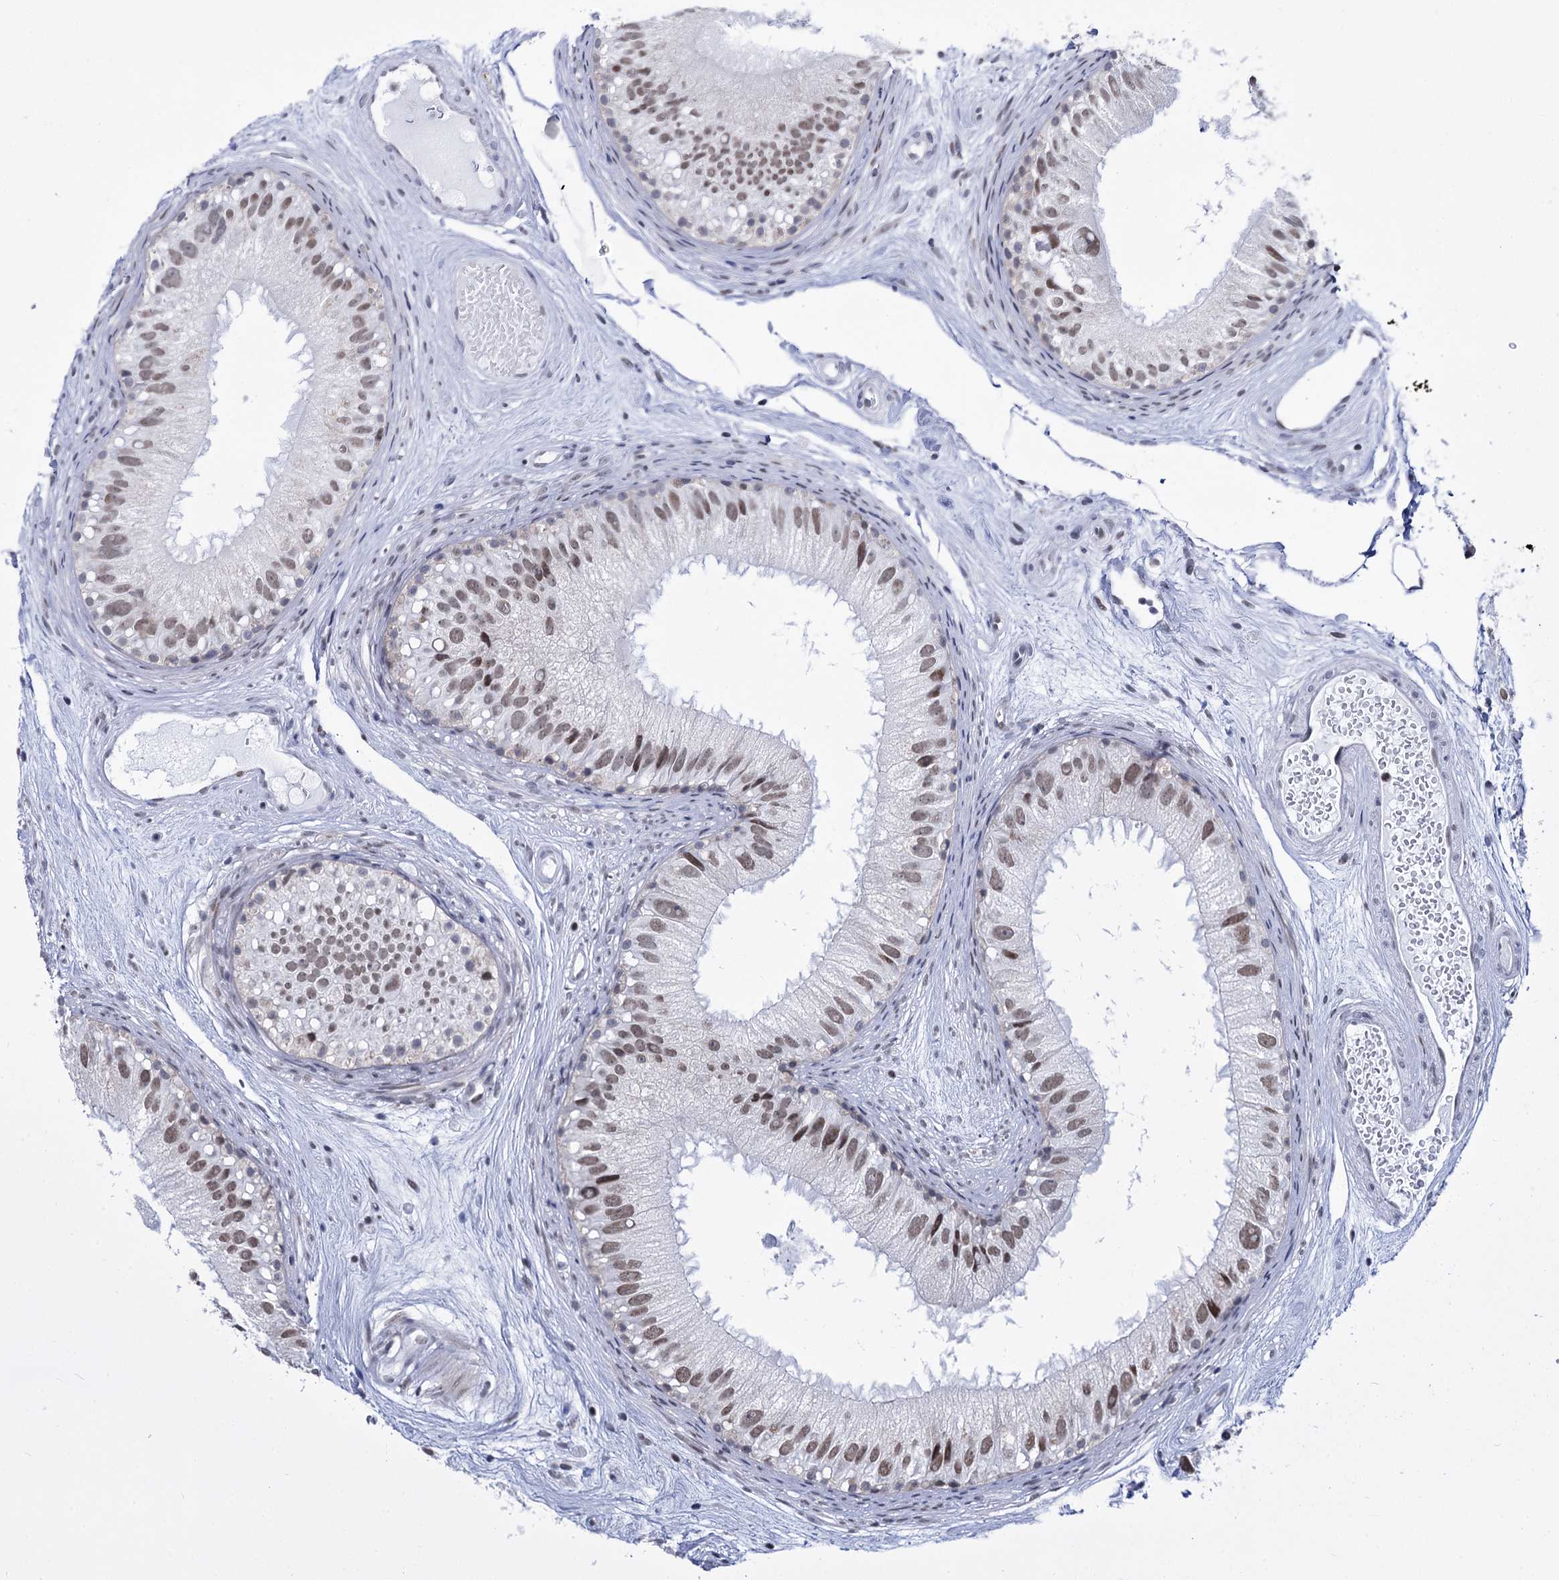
{"staining": {"intensity": "weak", "quantity": "25%-75%", "location": "nuclear"}, "tissue": "epididymis", "cell_type": "Glandular cells", "image_type": "normal", "snomed": [{"axis": "morphology", "description": "Normal tissue, NOS"}, {"axis": "topography", "description": "Epididymis"}], "caption": "Epididymis stained with immunohistochemistry (IHC) exhibits weak nuclear staining in about 25%-75% of glandular cells. (DAB IHC, brown staining for protein, blue staining for nuclei).", "gene": "POU4F3", "patient": {"sex": "male", "age": 77}}